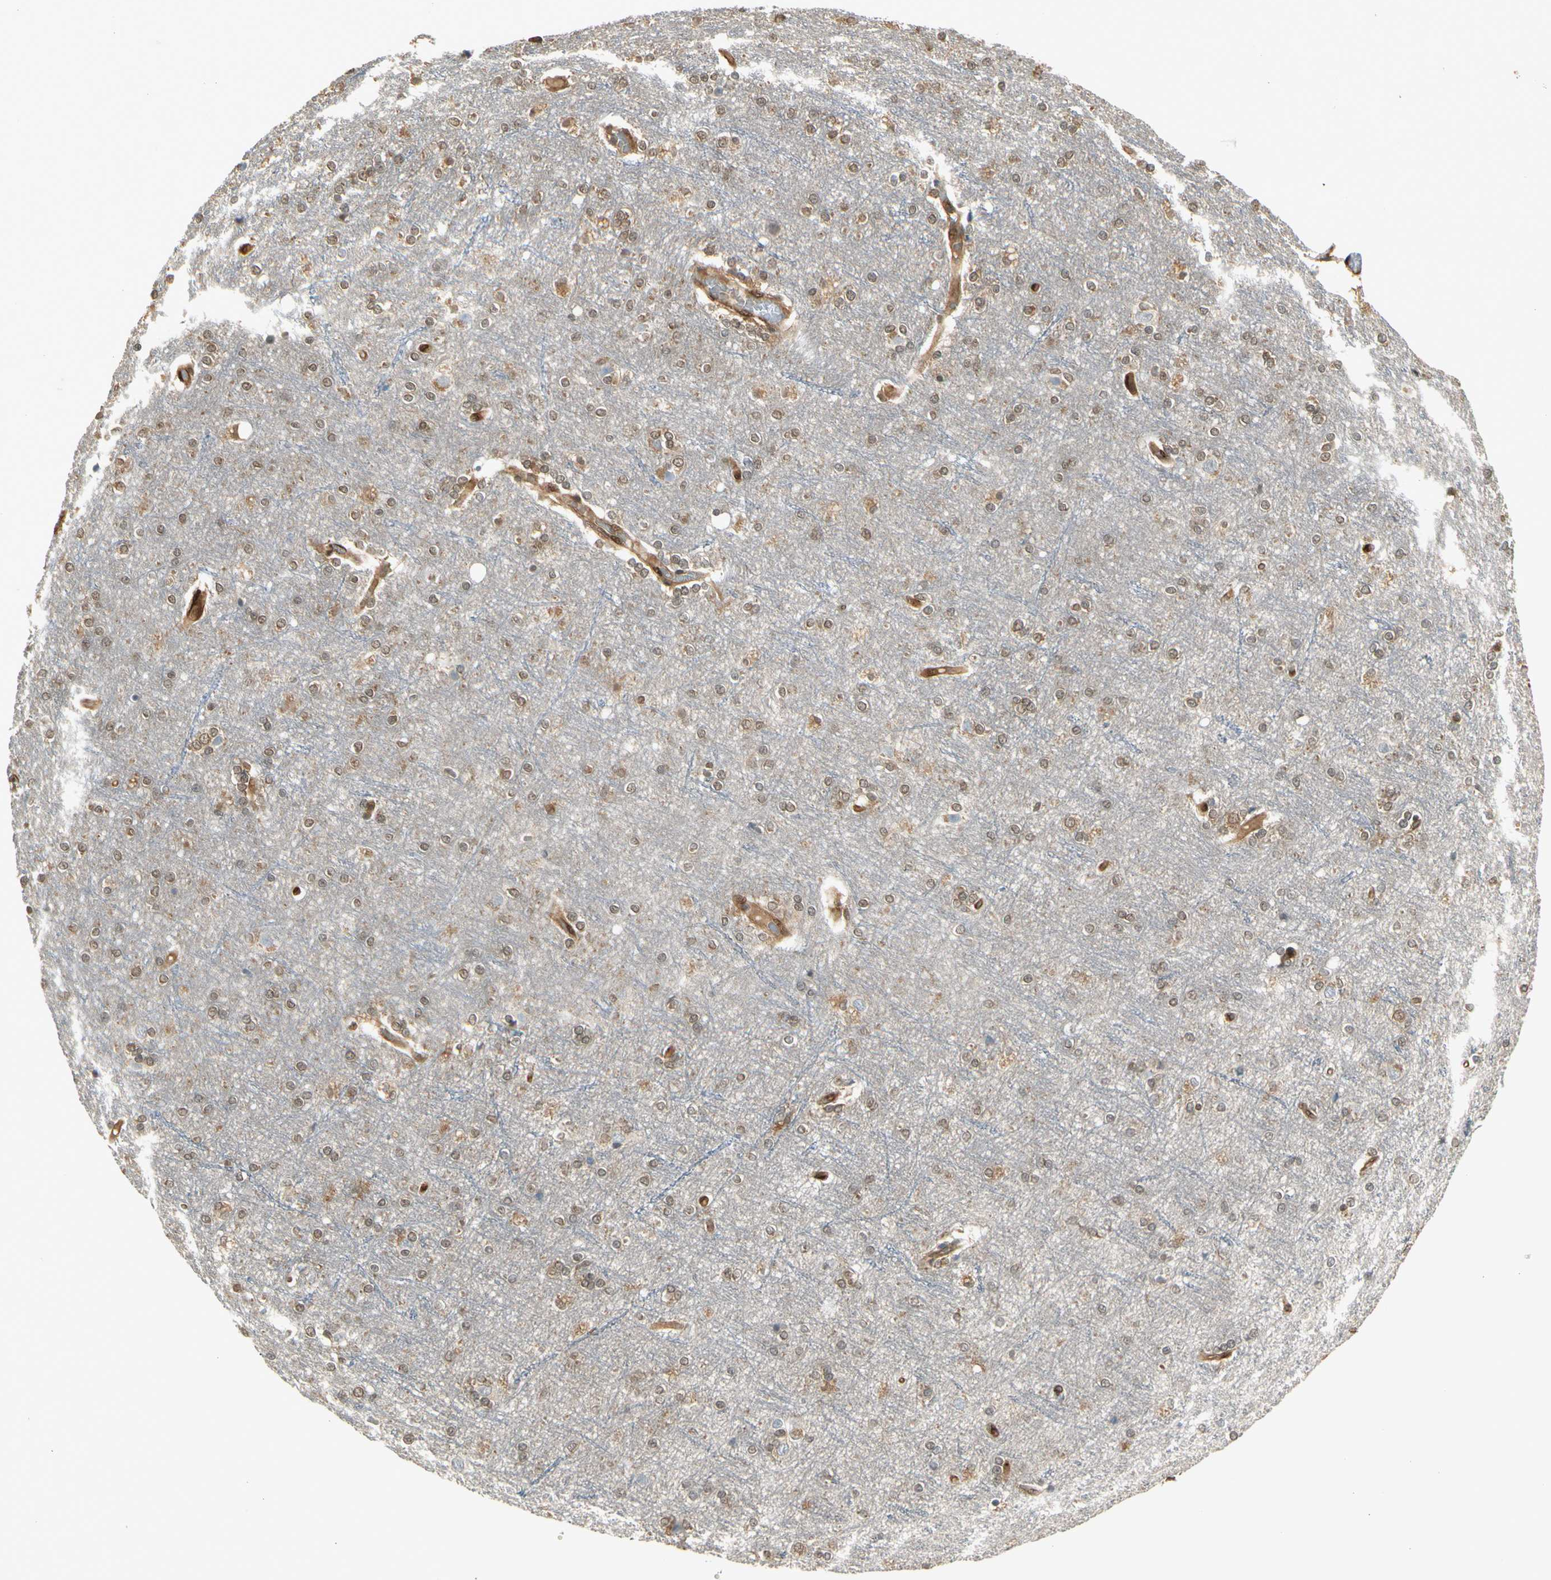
{"staining": {"intensity": "strong", "quantity": ">75%", "location": "cytoplasmic/membranous"}, "tissue": "cerebral cortex", "cell_type": "Endothelial cells", "image_type": "normal", "snomed": [{"axis": "morphology", "description": "Normal tissue, NOS"}, {"axis": "topography", "description": "Cerebral cortex"}], "caption": "Approximately >75% of endothelial cells in benign cerebral cortex demonstrate strong cytoplasmic/membranous protein expression as visualized by brown immunohistochemical staining.", "gene": "SERPINB6", "patient": {"sex": "female", "age": 54}}